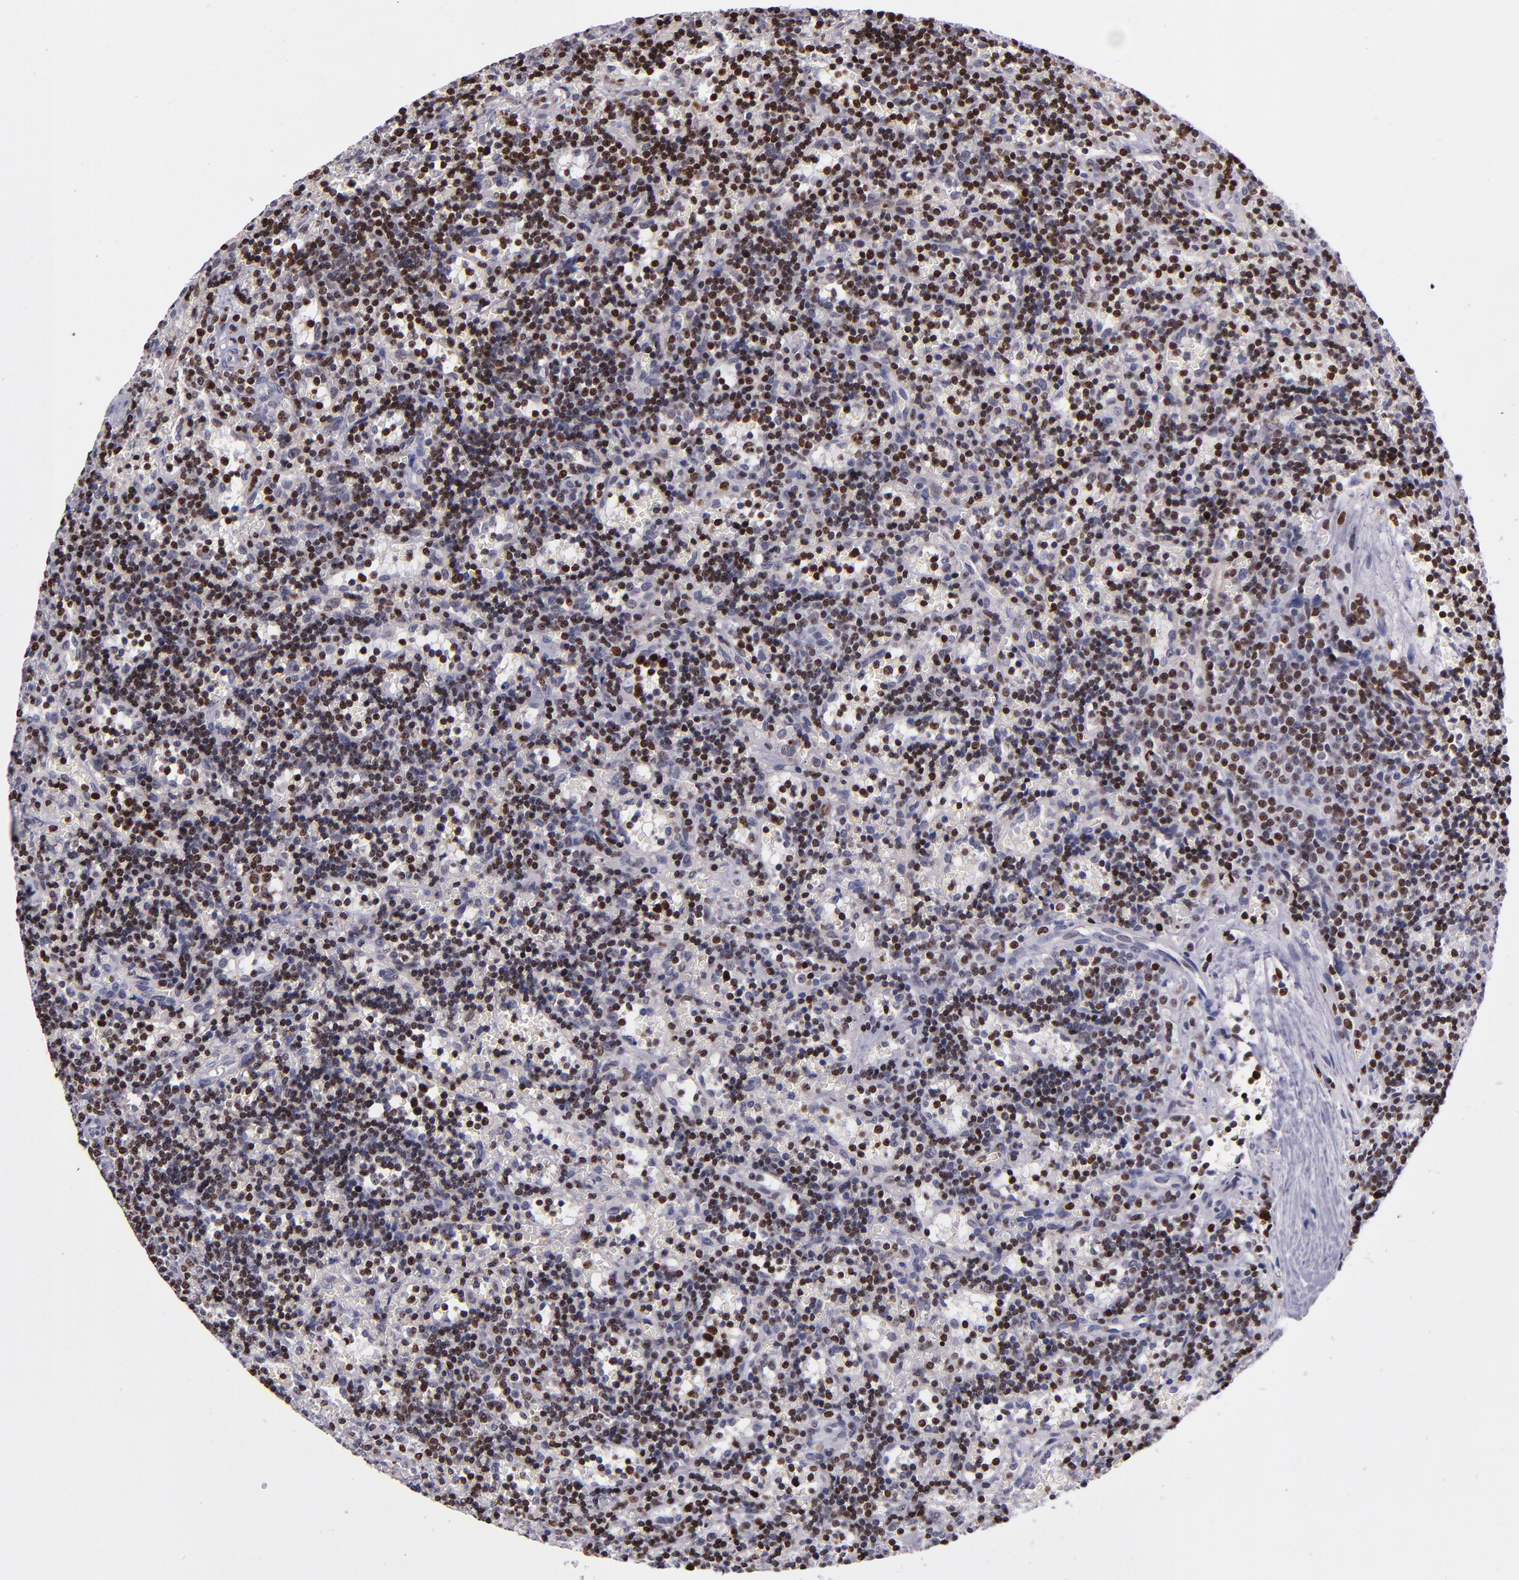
{"staining": {"intensity": "strong", "quantity": ">75%", "location": "nuclear"}, "tissue": "lymphoma", "cell_type": "Tumor cells", "image_type": "cancer", "snomed": [{"axis": "morphology", "description": "Malignant lymphoma, non-Hodgkin's type, Low grade"}, {"axis": "topography", "description": "Spleen"}], "caption": "Tumor cells display strong nuclear staining in about >75% of cells in lymphoma. (DAB (3,3'-diaminobenzidine) IHC, brown staining for protein, blue staining for nuclei).", "gene": "CDKL5", "patient": {"sex": "male", "age": 60}}